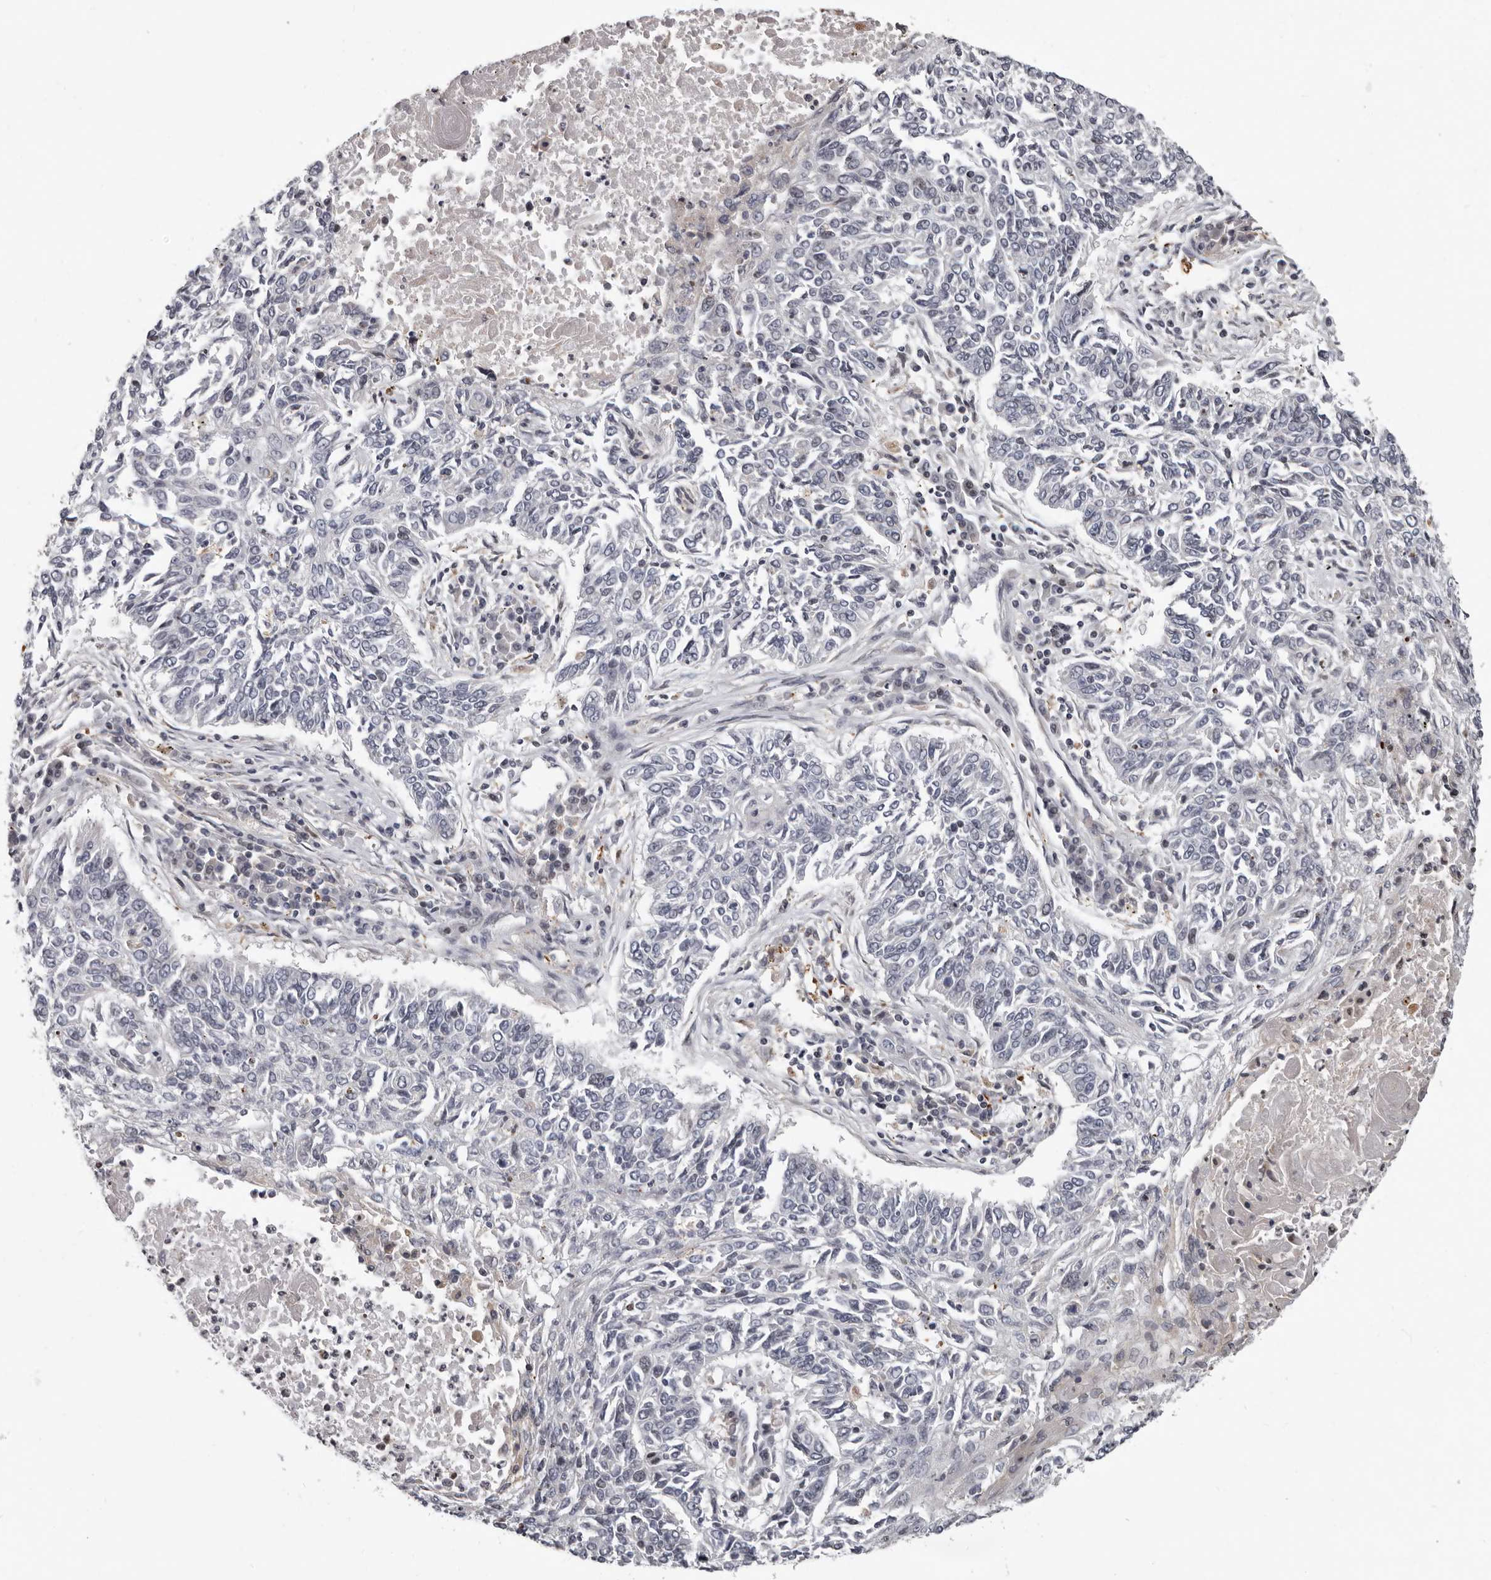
{"staining": {"intensity": "negative", "quantity": "none", "location": "none"}, "tissue": "lung cancer", "cell_type": "Tumor cells", "image_type": "cancer", "snomed": [{"axis": "morphology", "description": "Normal tissue, NOS"}, {"axis": "morphology", "description": "Squamous cell carcinoma, NOS"}, {"axis": "topography", "description": "Cartilage tissue"}, {"axis": "topography", "description": "Bronchus"}, {"axis": "topography", "description": "Lung"}], "caption": "Immunohistochemistry (IHC) of human lung cancer (squamous cell carcinoma) shows no staining in tumor cells. Nuclei are stained in blue.", "gene": "FGFR4", "patient": {"sex": "female", "age": 49}}